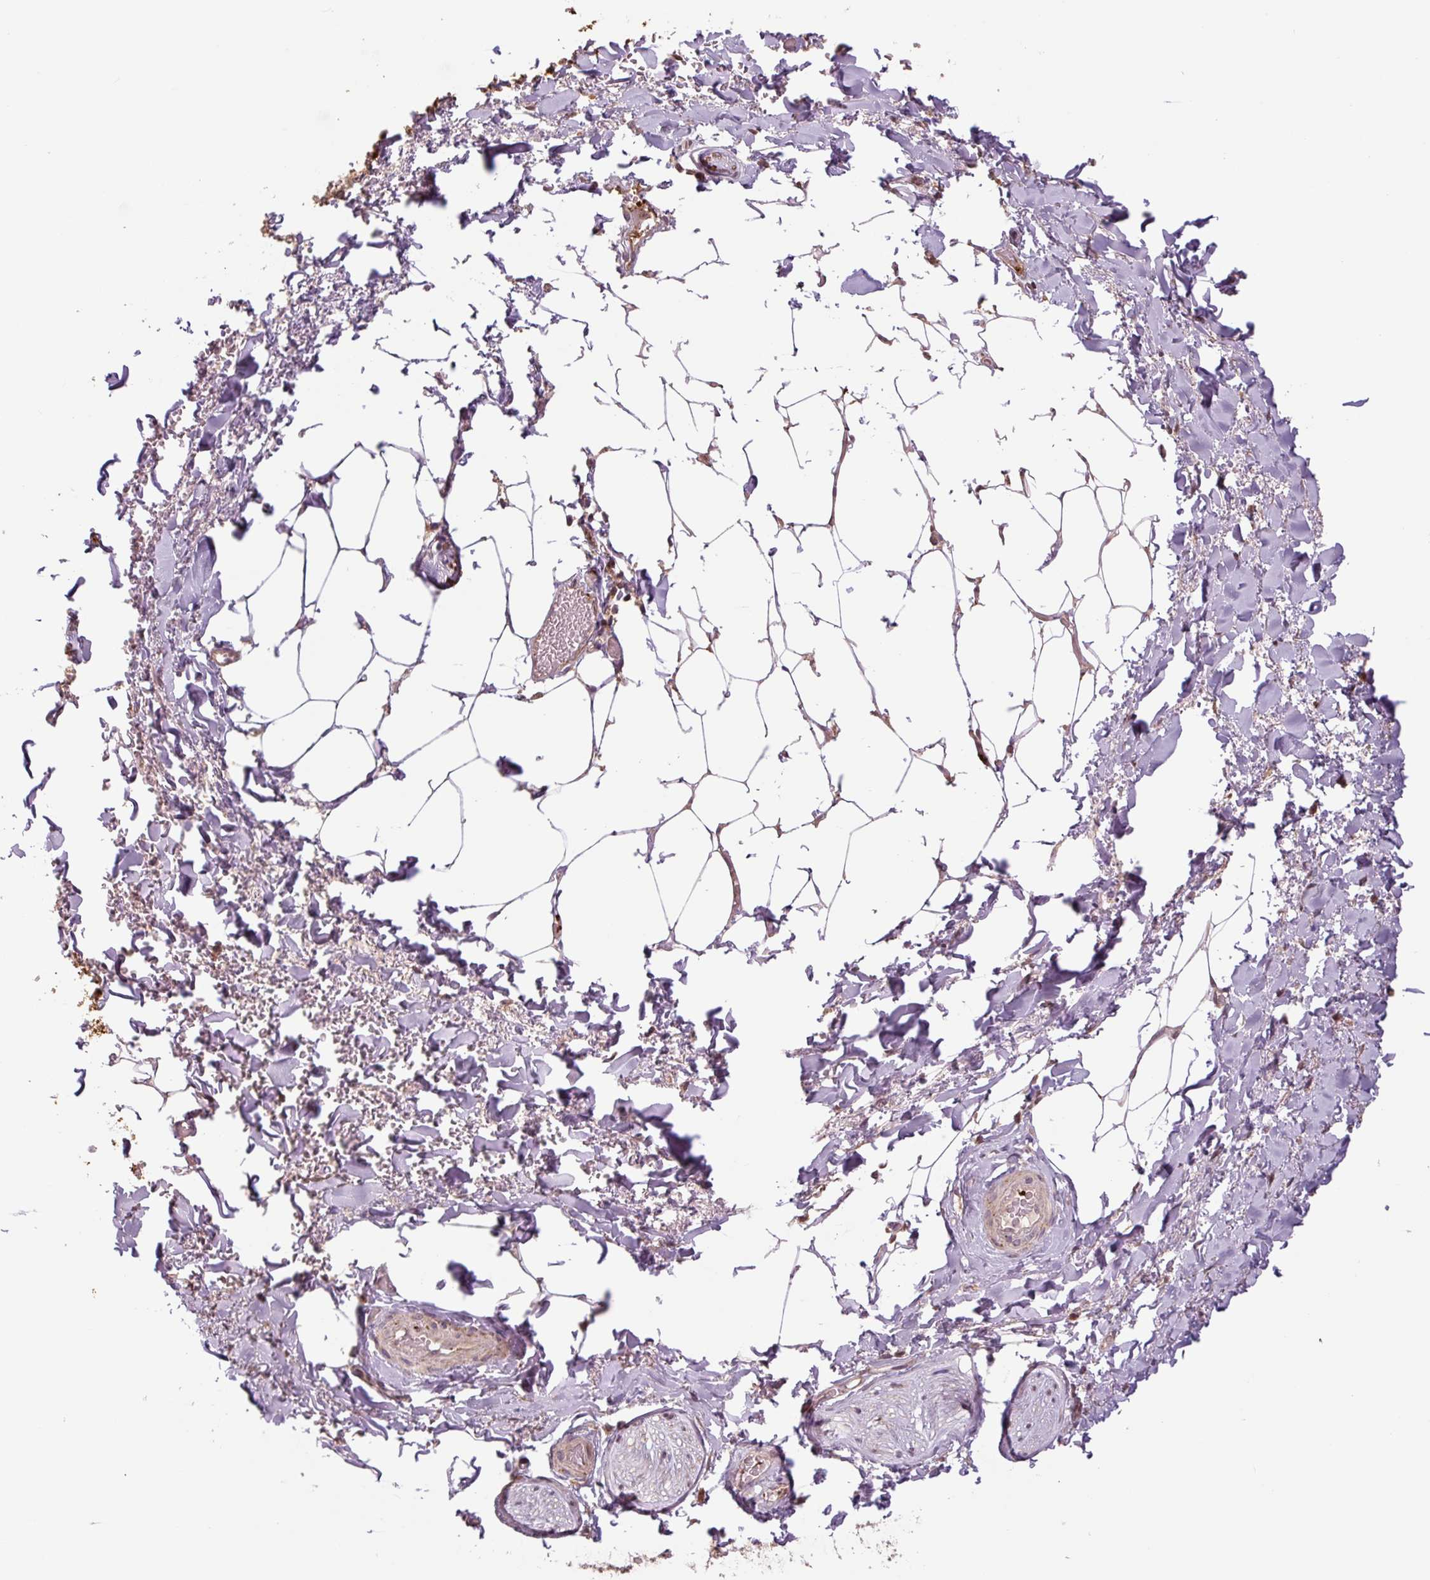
{"staining": {"intensity": "moderate", "quantity": "<25%", "location": "cytoplasmic/membranous"}, "tissue": "adipose tissue", "cell_type": "Adipocytes", "image_type": "normal", "snomed": [{"axis": "morphology", "description": "Normal tissue, NOS"}, {"axis": "topography", "description": "Vagina"}, {"axis": "topography", "description": "Peripheral nerve tissue"}], "caption": "Immunohistochemical staining of benign adipose tissue exhibits <25% levels of moderate cytoplasmic/membranous protein staining in approximately <25% of adipocytes.", "gene": "TMEM160", "patient": {"sex": "female", "age": 71}}